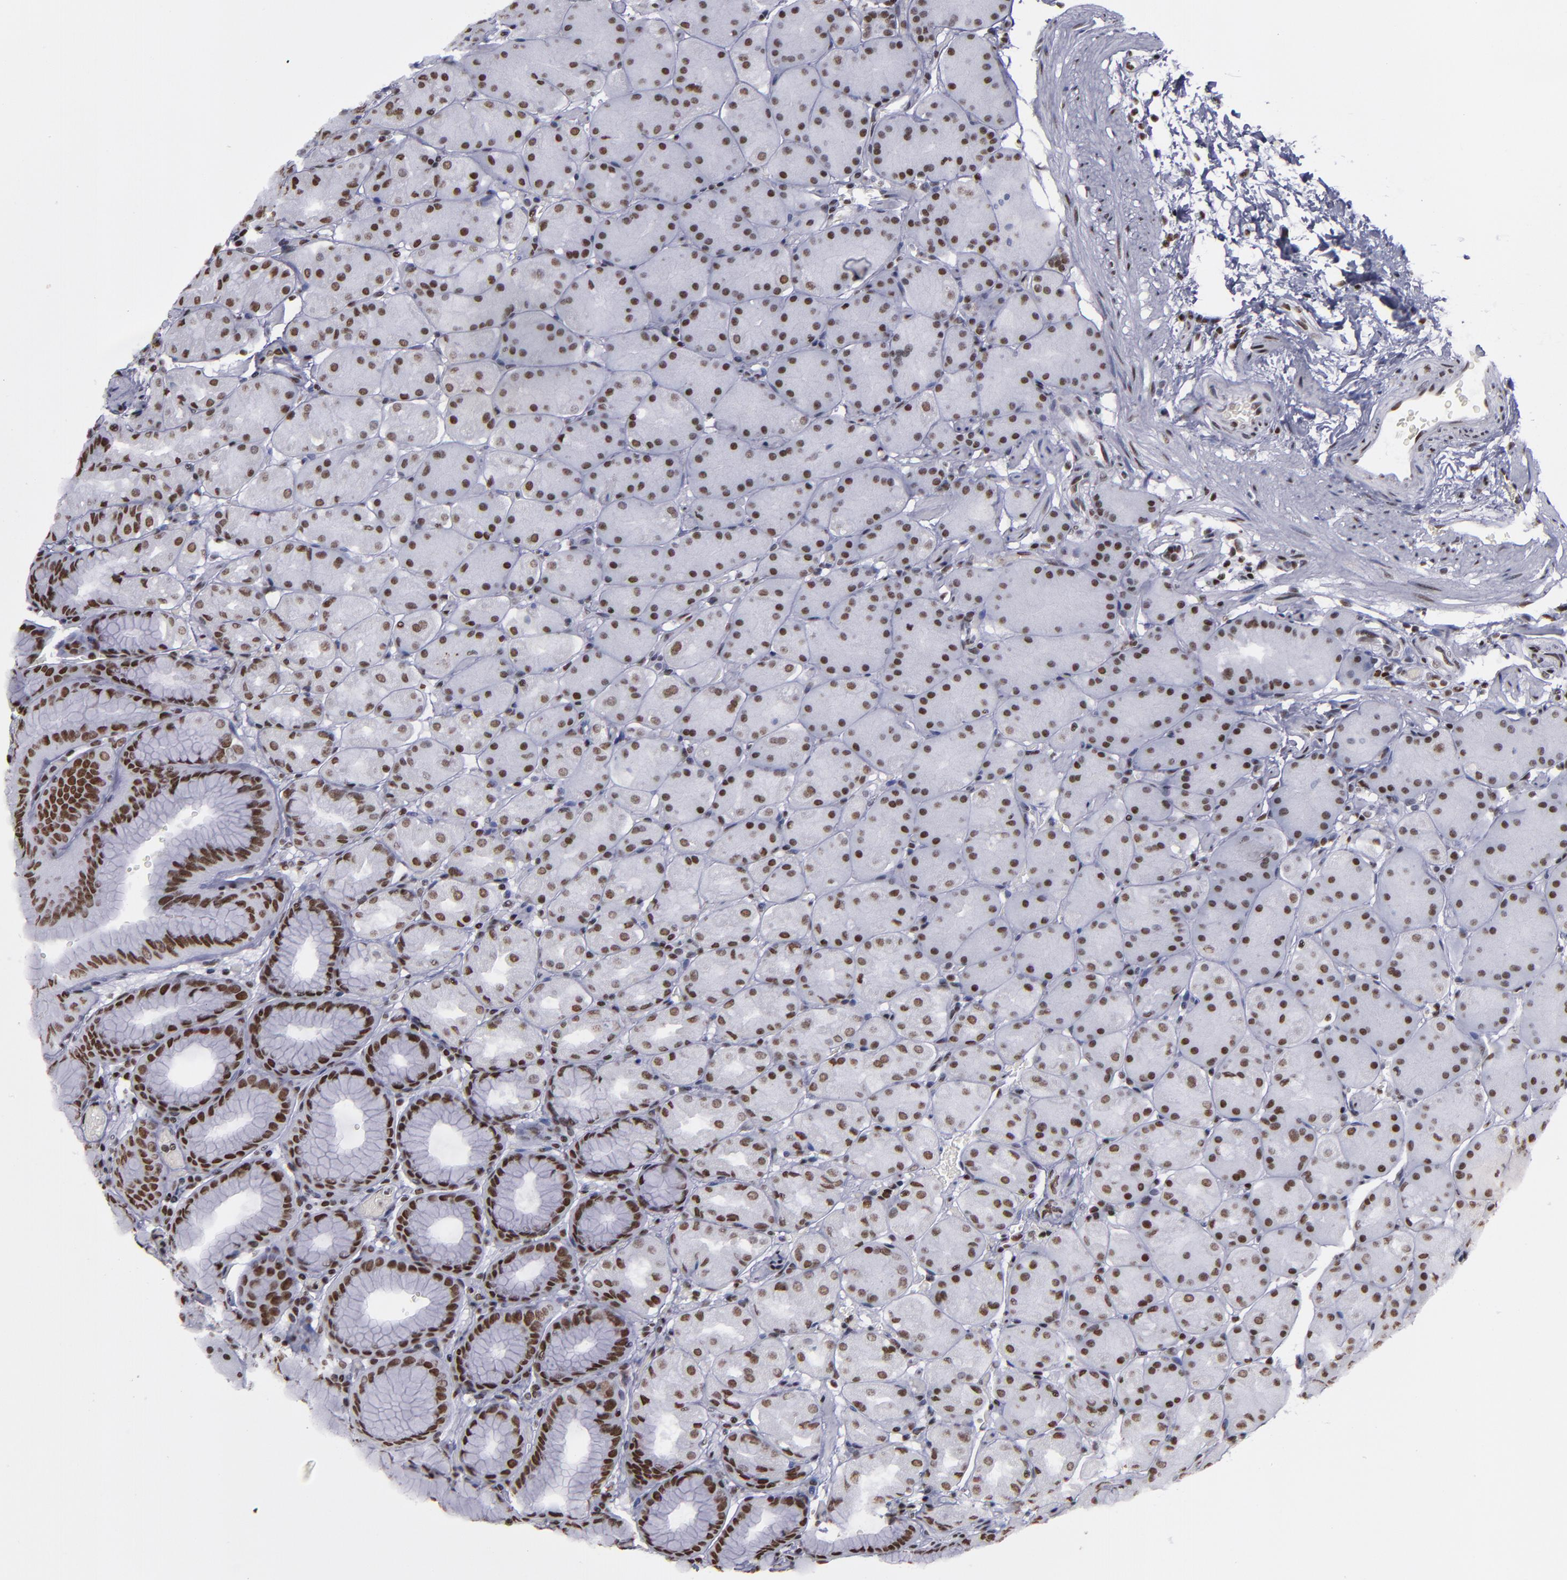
{"staining": {"intensity": "strong", "quantity": ">75%", "location": "nuclear"}, "tissue": "stomach", "cell_type": "Glandular cells", "image_type": "normal", "snomed": [{"axis": "morphology", "description": "Normal tissue, NOS"}, {"axis": "topography", "description": "Stomach, upper"}, {"axis": "topography", "description": "Stomach"}], "caption": "Strong nuclear expression for a protein is present in approximately >75% of glandular cells of benign stomach using IHC.", "gene": "TERF2", "patient": {"sex": "male", "age": 76}}